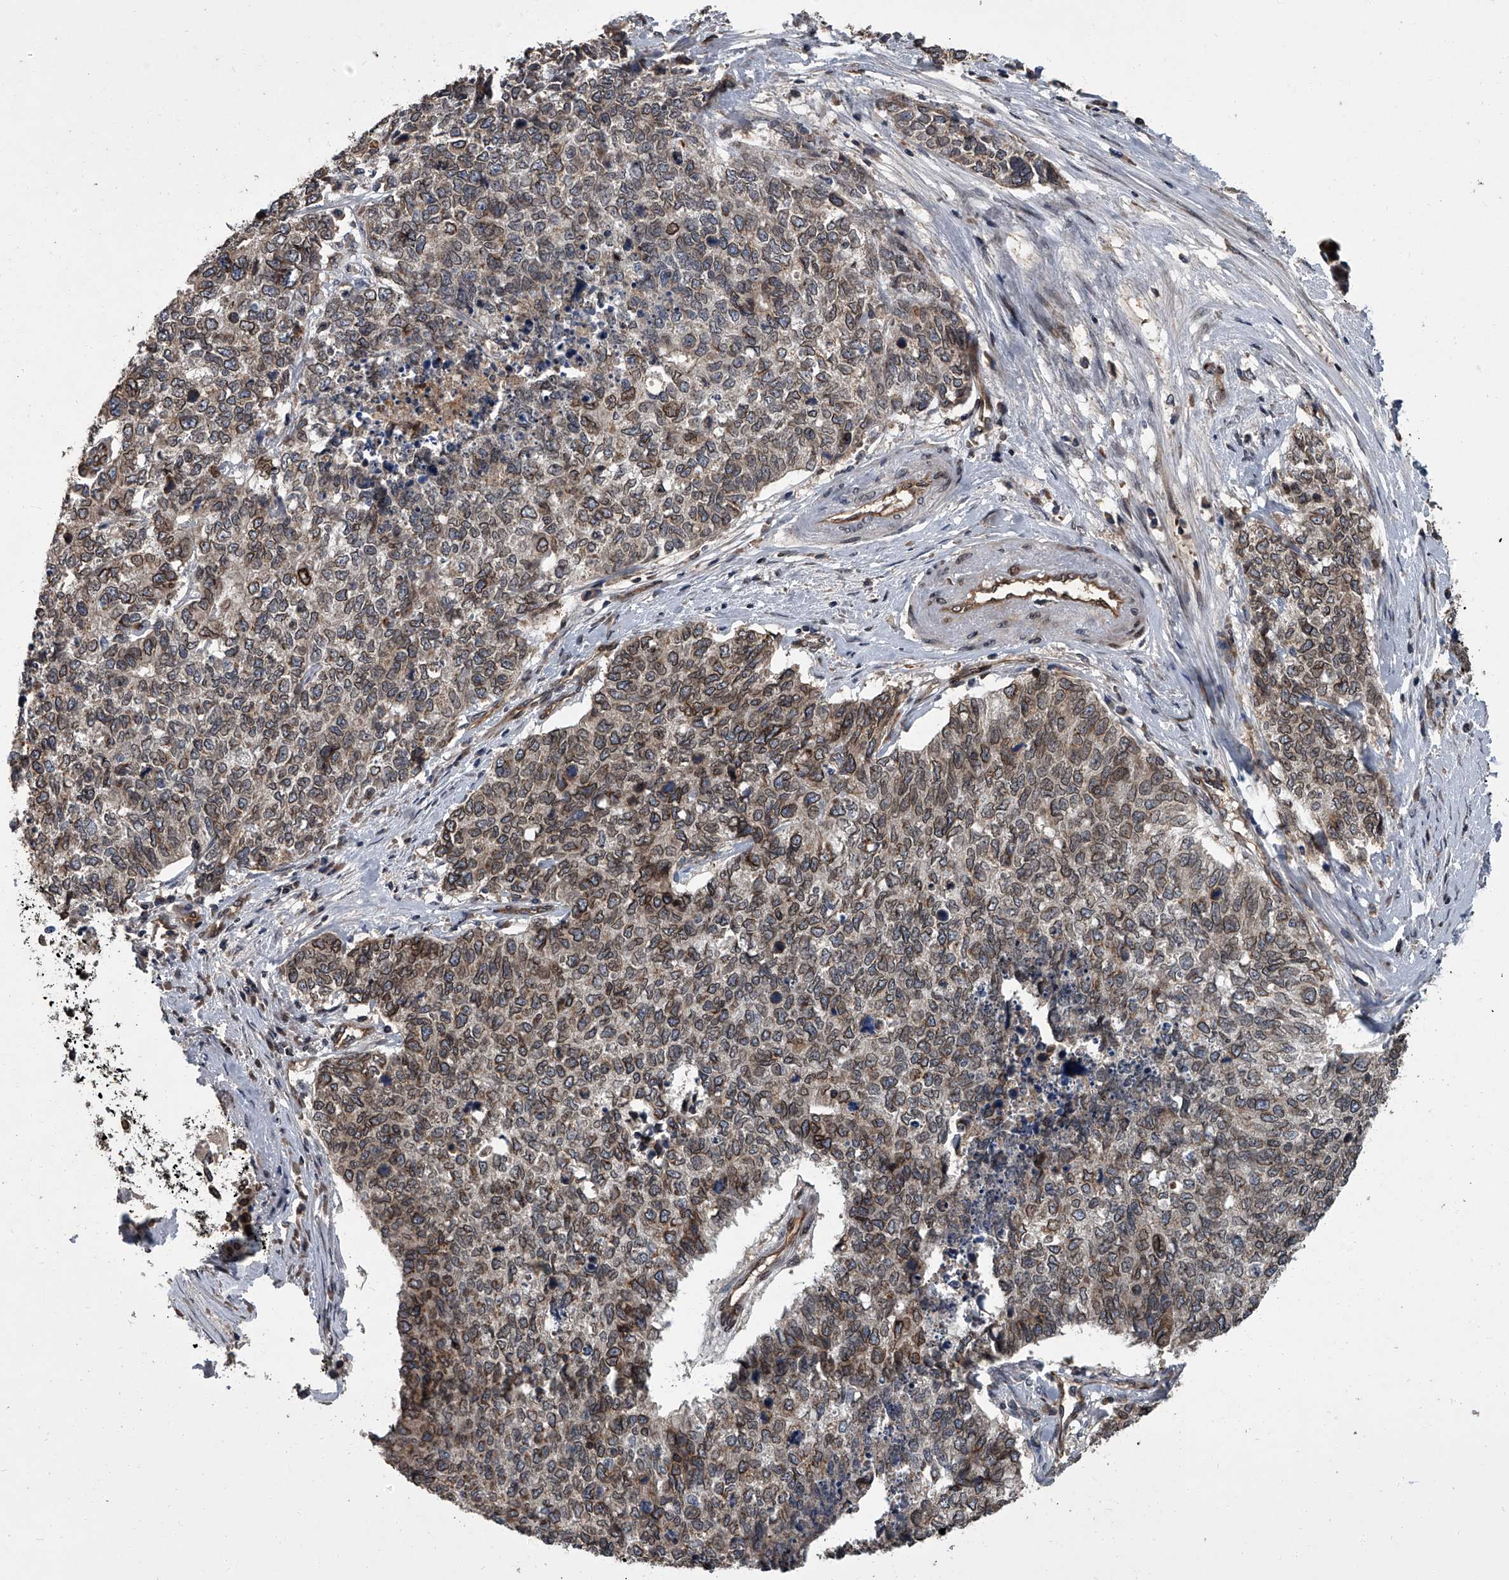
{"staining": {"intensity": "moderate", "quantity": "25%-75%", "location": "cytoplasmic/membranous,nuclear"}, "tissue": "cervical cancer", "cell_type": "Tumor cells", "image_type": "cancer", "snomed": [{"axis": "morphology", "description": "Squamous cell carcinoma, NOS"}, {"axis": "topography", "description": "Cervix"}], "caption": "A micrograph showing moderate cytoplasmic/membranous and nuclear staining in about 25%-75% of tumor cells in cervical squamous cell carcinoma, as visualized by brown immunohistochemical staining.", "gene": "LRRC8C", "patient": {"sex": "female", "age": 63}}